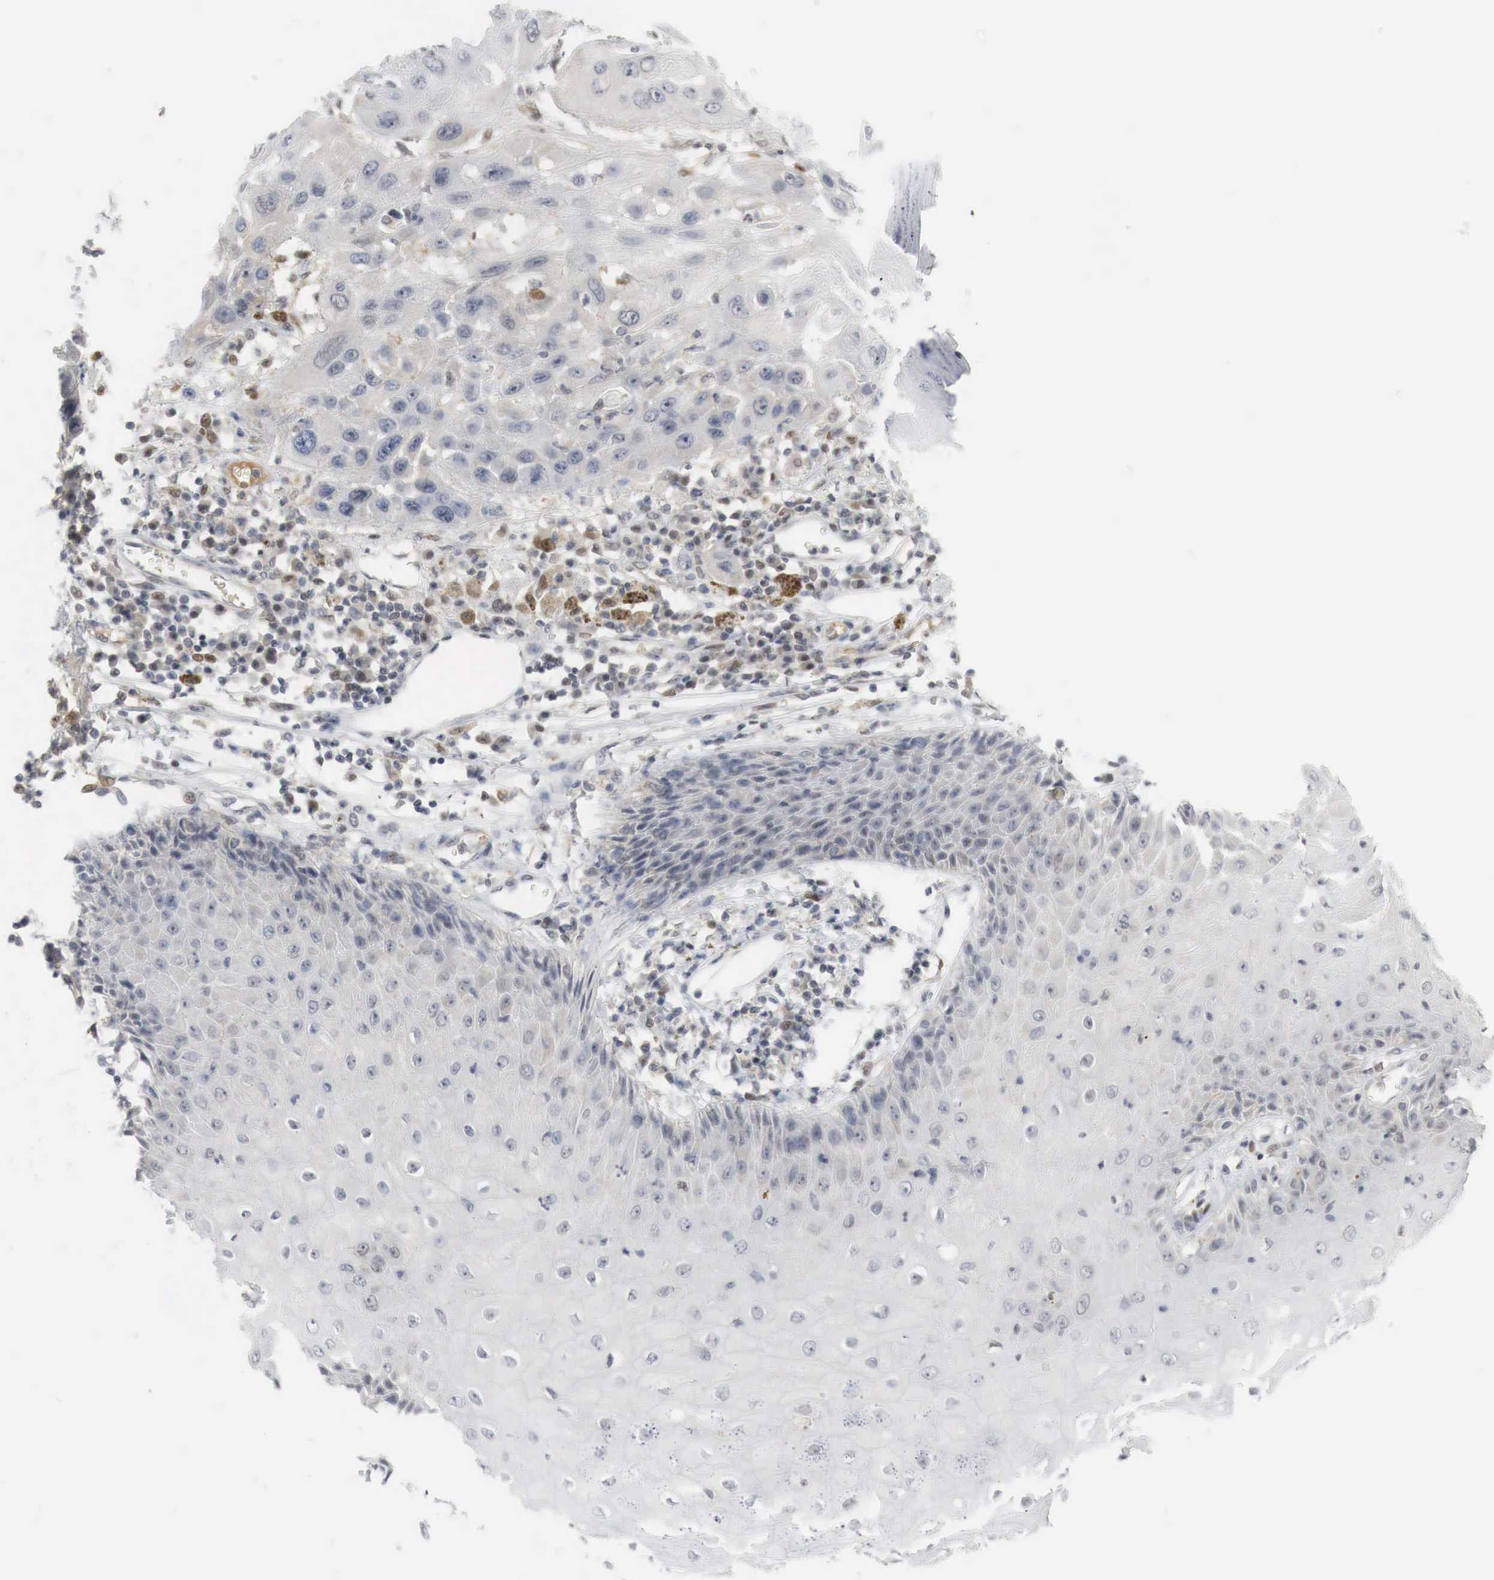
{"staining": {"intensity": "weak", "quantity": "<25%", "location": "cytoplasmic/membranous,nuclear"}, "tissue": "skin cancer", "cell_type": "Tumor cells", "image_type": "cancer", "snomed": [{"axis": "morphology", "description": "Squamous cell carcinoma, NOS"}, {"axis": "topography", "description": "Skin"}, {"axis": "topography", "description": "Anal"}], "caption": "Skin cancer (squamous cell carcinoma) was stained to show a protein in brown. There is no significant staining in tumor cells.", "gene": "MYC", "patient": {"sex": "male", "age": 61}}